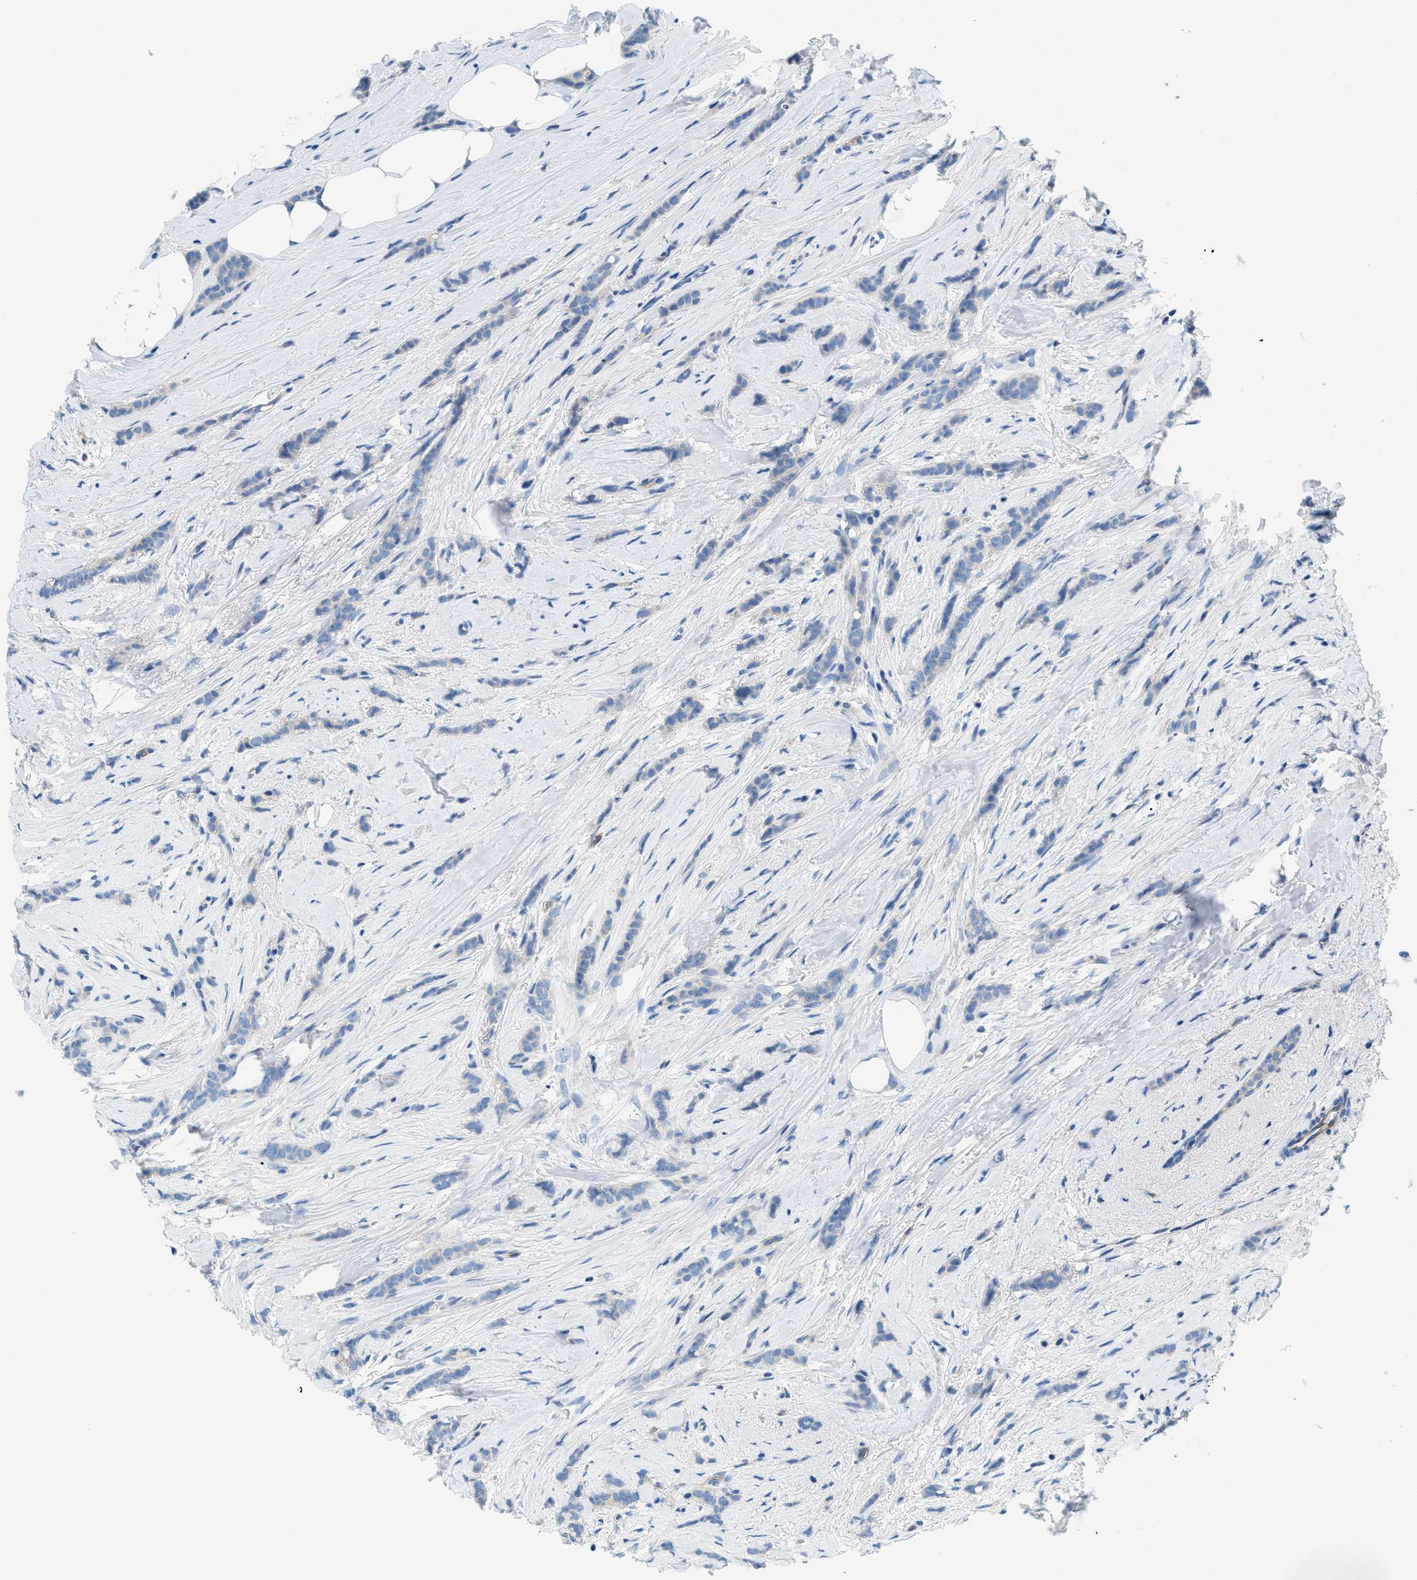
{"staining": {"intensity": "negative", "quantity": "none", "location": "none"}, "tissue": "breast cancer", "cell_type": "Tumor cells", "image_type": "cancer", "snomed": [{"axis": "morphology", "description": "Lobular carcinoma, in situ"}, {"axis": "morphology", "description": "Lobular carcinoma"}, {"axis": "topography", "description": "Breast"}], "caption": "This is an IHC micrograph of human lobular carcinoma in situ (breast). There is no expression in tumor cells.", "gene": "ORAI1", "patient": {"sex": "female", "age": 41}}